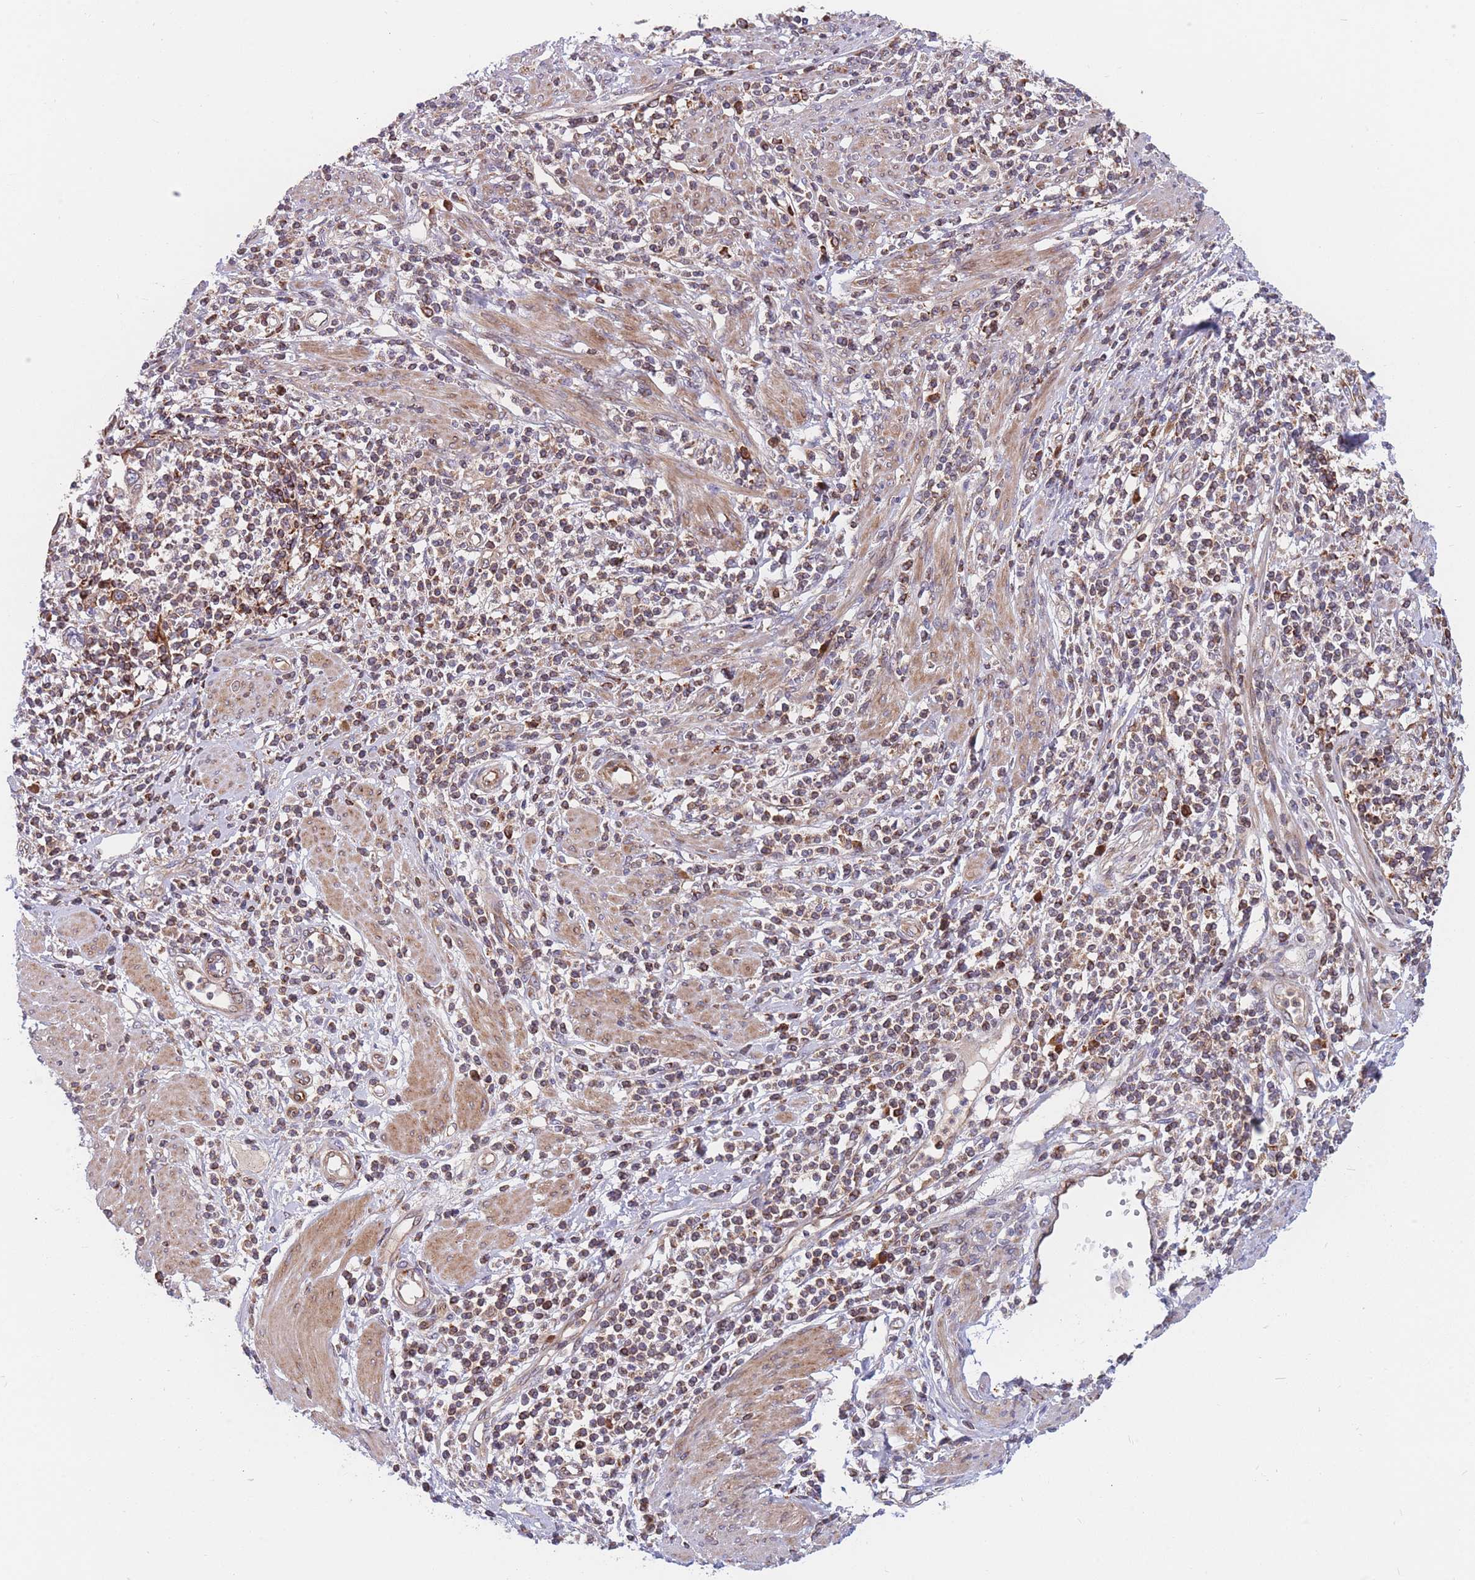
{"staining": {"intensity": "moderate", "quantity": ">75%", "location": "cytoplasmic/membranous"}, "tissue": "cervical cancer", "cell_type": "Tumor cells", "image_type": "cancer", "snomed": [{"axis": "morphology", "description": "Squamous cell carcinoma, NOS"}, {"axis": "topography", "description": "Cervix"}], "caption": "Human squamous cell carcinoma (cervical) stained for a protein (brown) shows moderate cytoplasmic/membranous positive positivity in about >75% of tumor cells.", "gene": "TMEM131L", "patient": {"sex": "female", "age": 70}}